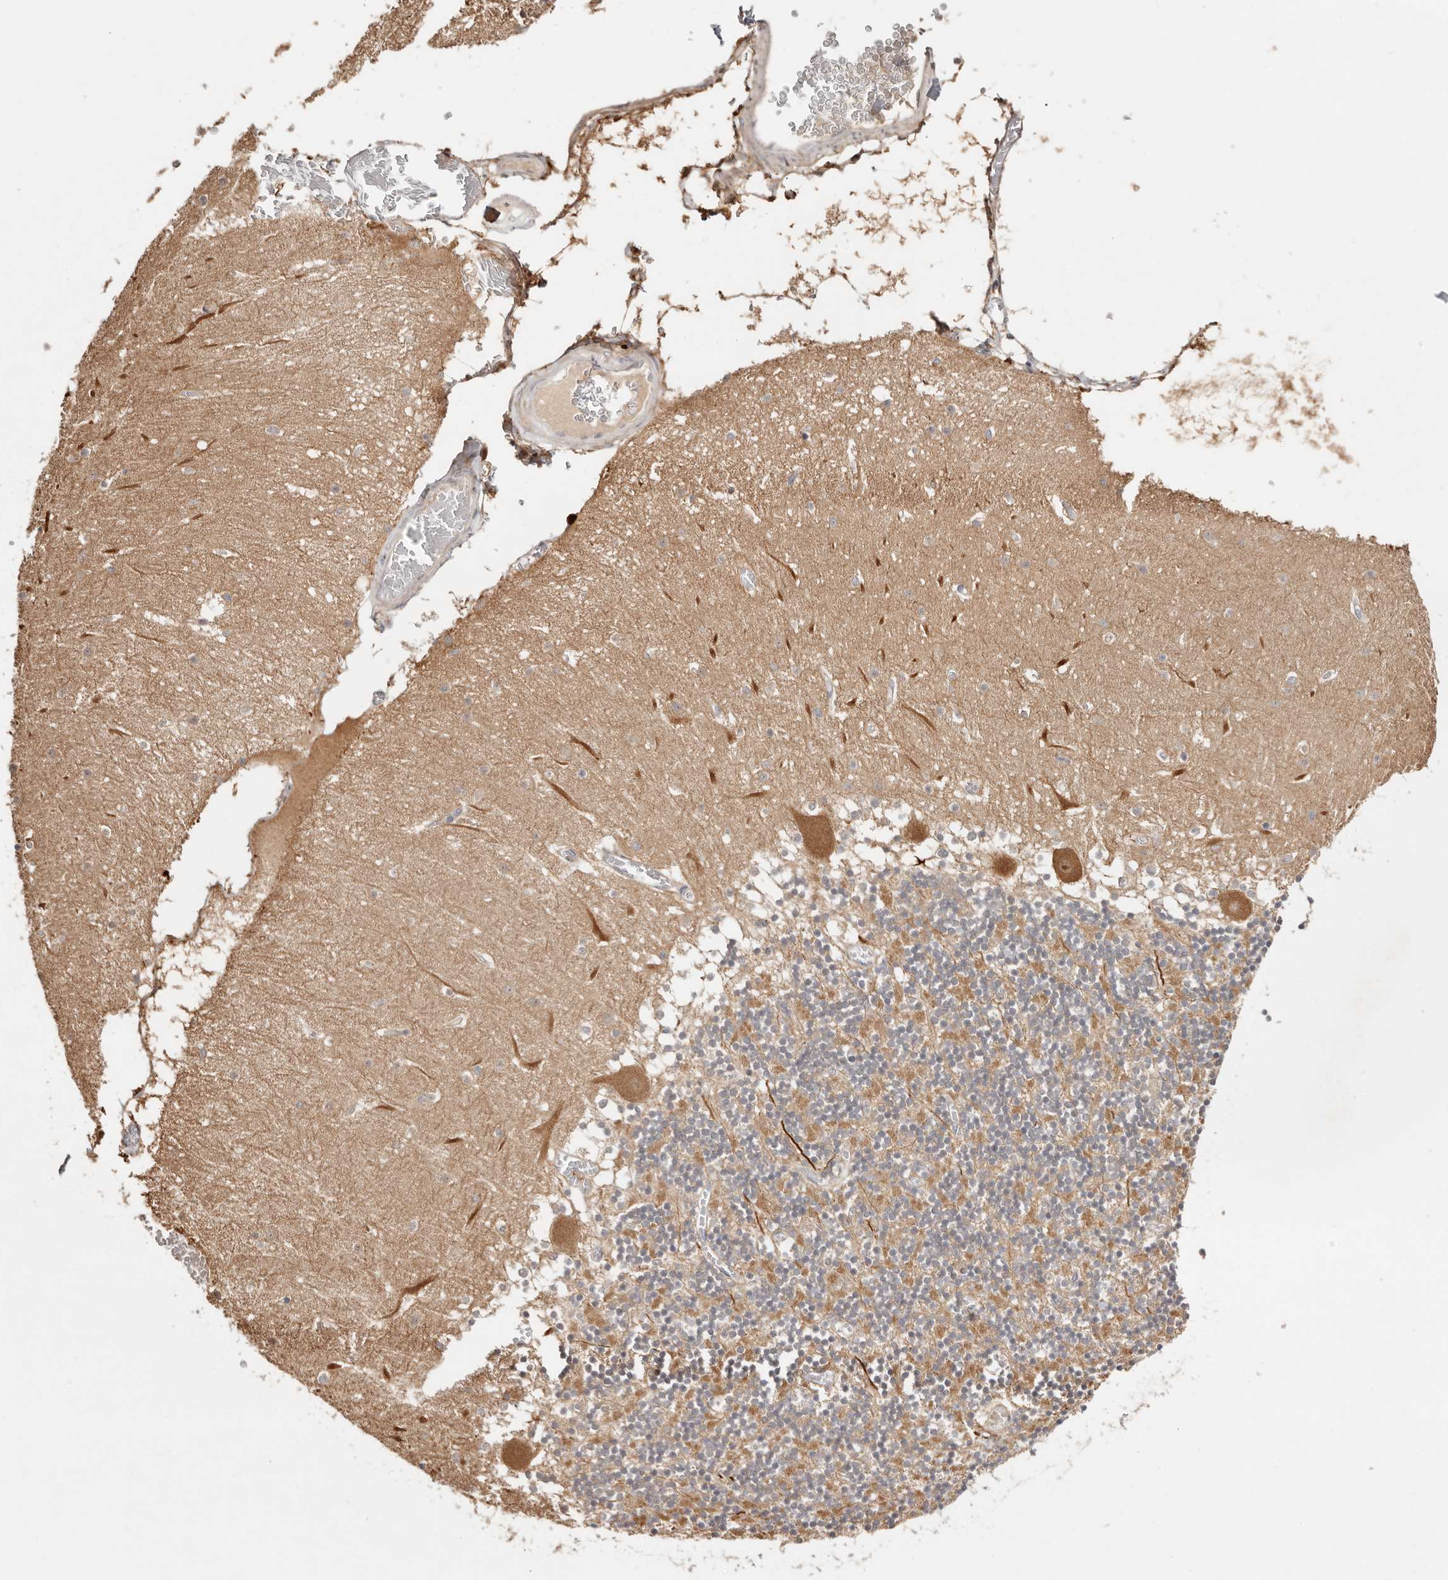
{"staining": {"intensity": "weak", "quantity": "<25%", "location": "cytoplasmic/membranous"}, "tissue": "cerebellum", "cell_type": "Cells in granular layer", "image_type": "normal", "snomed": [{"axis": "morphology", "description": "Normal tissue, NOS"}, {"axis": "topography", "description": "Cerebellum"}], "caption": "An image of human cerebellum is negative for staining in cells in granular layer. (Brightfield microscopy of DAB (3,3'-diaminobenzidine) immunohistochemistry at high magnification).", "gene": "ODF2L", "patient": {"sex": "female", "age": 28}}